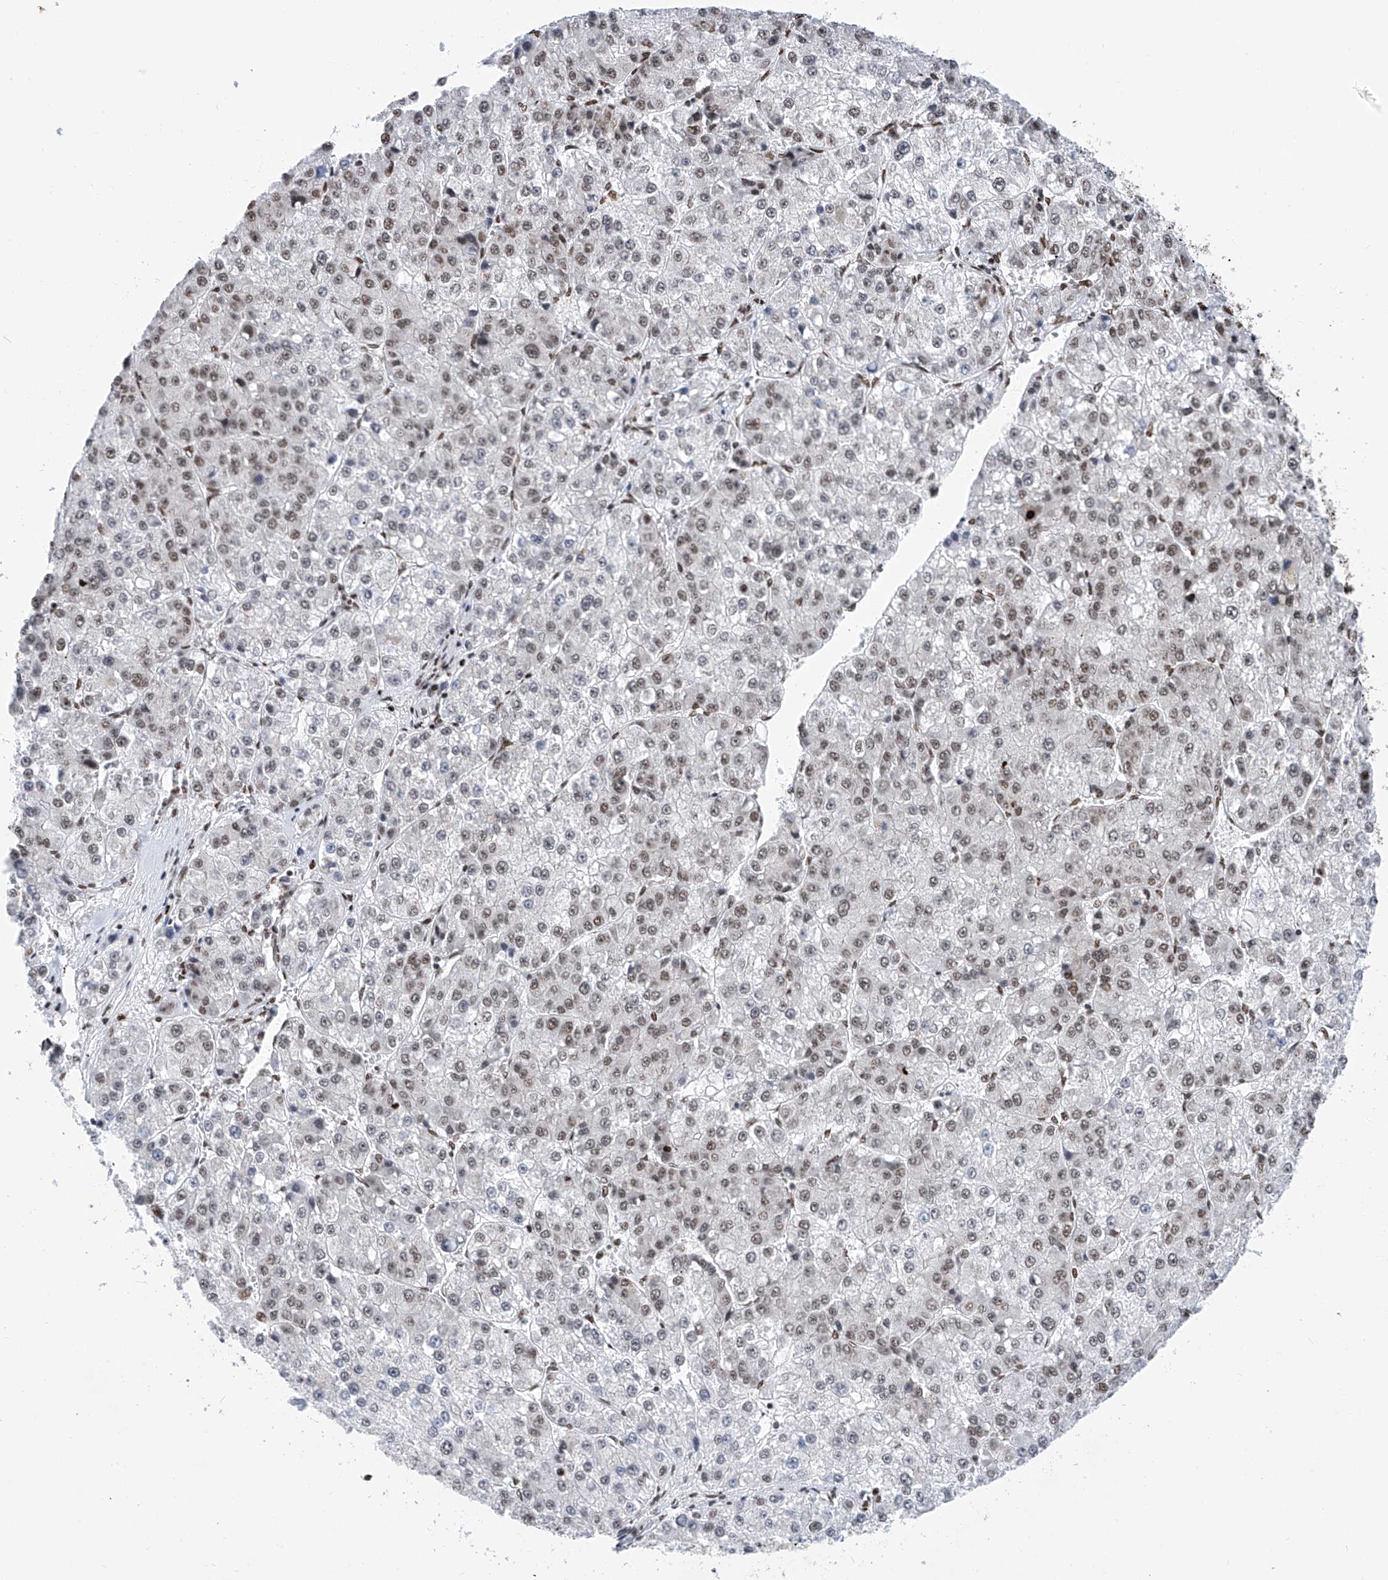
{"staining": {"intensity": "weak", "quantity": "25%-75%", "location": "nuclear"}, "tissue": "liver cancer", "cell_type": "Tumor cells", "image_type": "cancer", "snomed": [{"axis": "morphology", "description": "Carcinoma, Hepatocellular, NOS"}, {"axis": "topography", "description": "Liver"}], "caption": "Liver cancer (hepatocellular carcinoma) stained with IHC displays weak nuclear staining in about 25%-75% of tumor cells. The staining is performed using DAB brown chromogen to label protein expression. The nuclei are counter-stained blue using hematoxylin.", "gene": "SRSF6", "patient": {"sex": "female", "age": 73}}